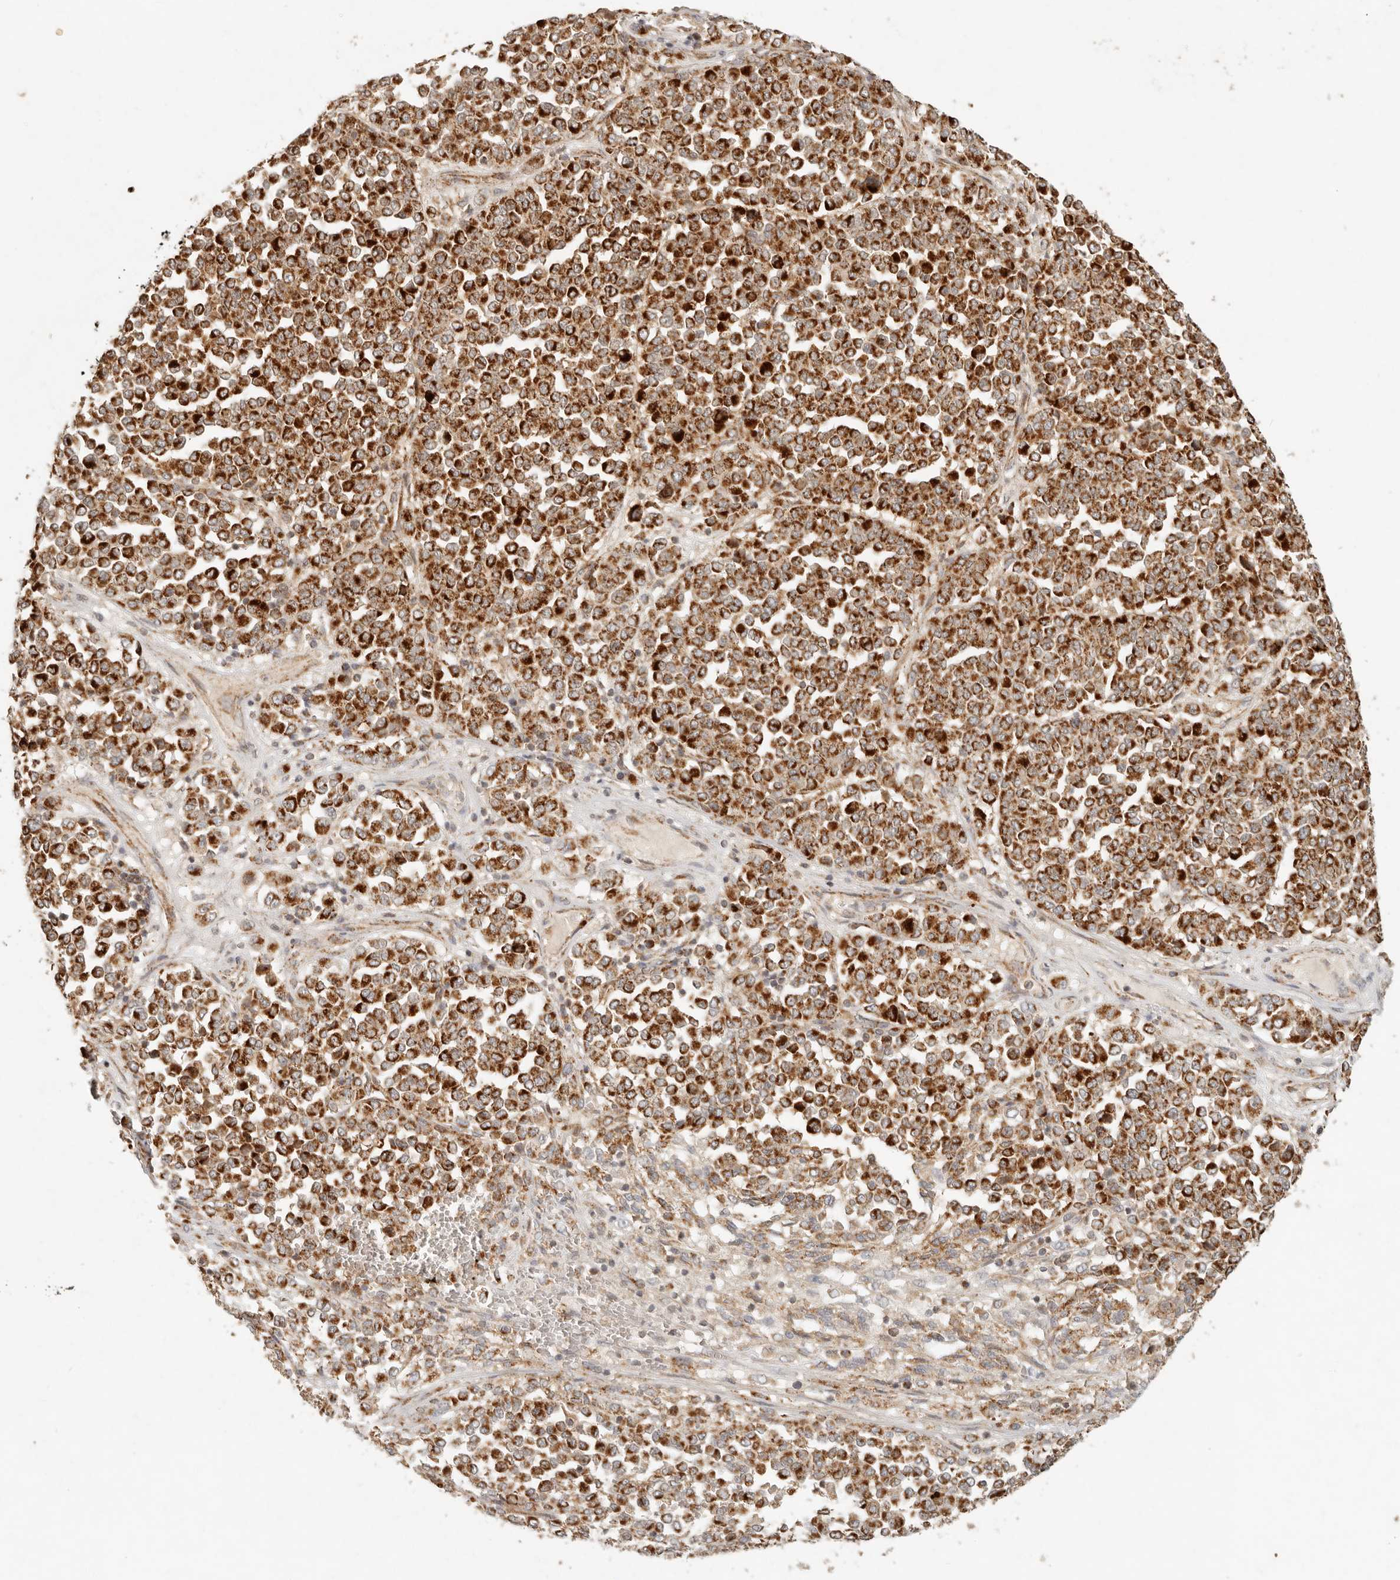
{"staining": {"intensity": "strong", "quantity": ">75%", "location": "cytoplasmic/membranous"}, "tissue": "melanoma", "cell_type": "Tumor cells", "image_type": "cancer", "snomed": [{"axis": "morphology", "description": "Malignant melanoma, Metastatic site"}, {"axis": "topography", "description": "Pancreas"}], "caption": "Melanoma tissue shows strong cytoplasmic/membranous staining in about >75% of tumor cells", "gene": "MRPL55", "patient": {"sex": "female", "age": 30}}